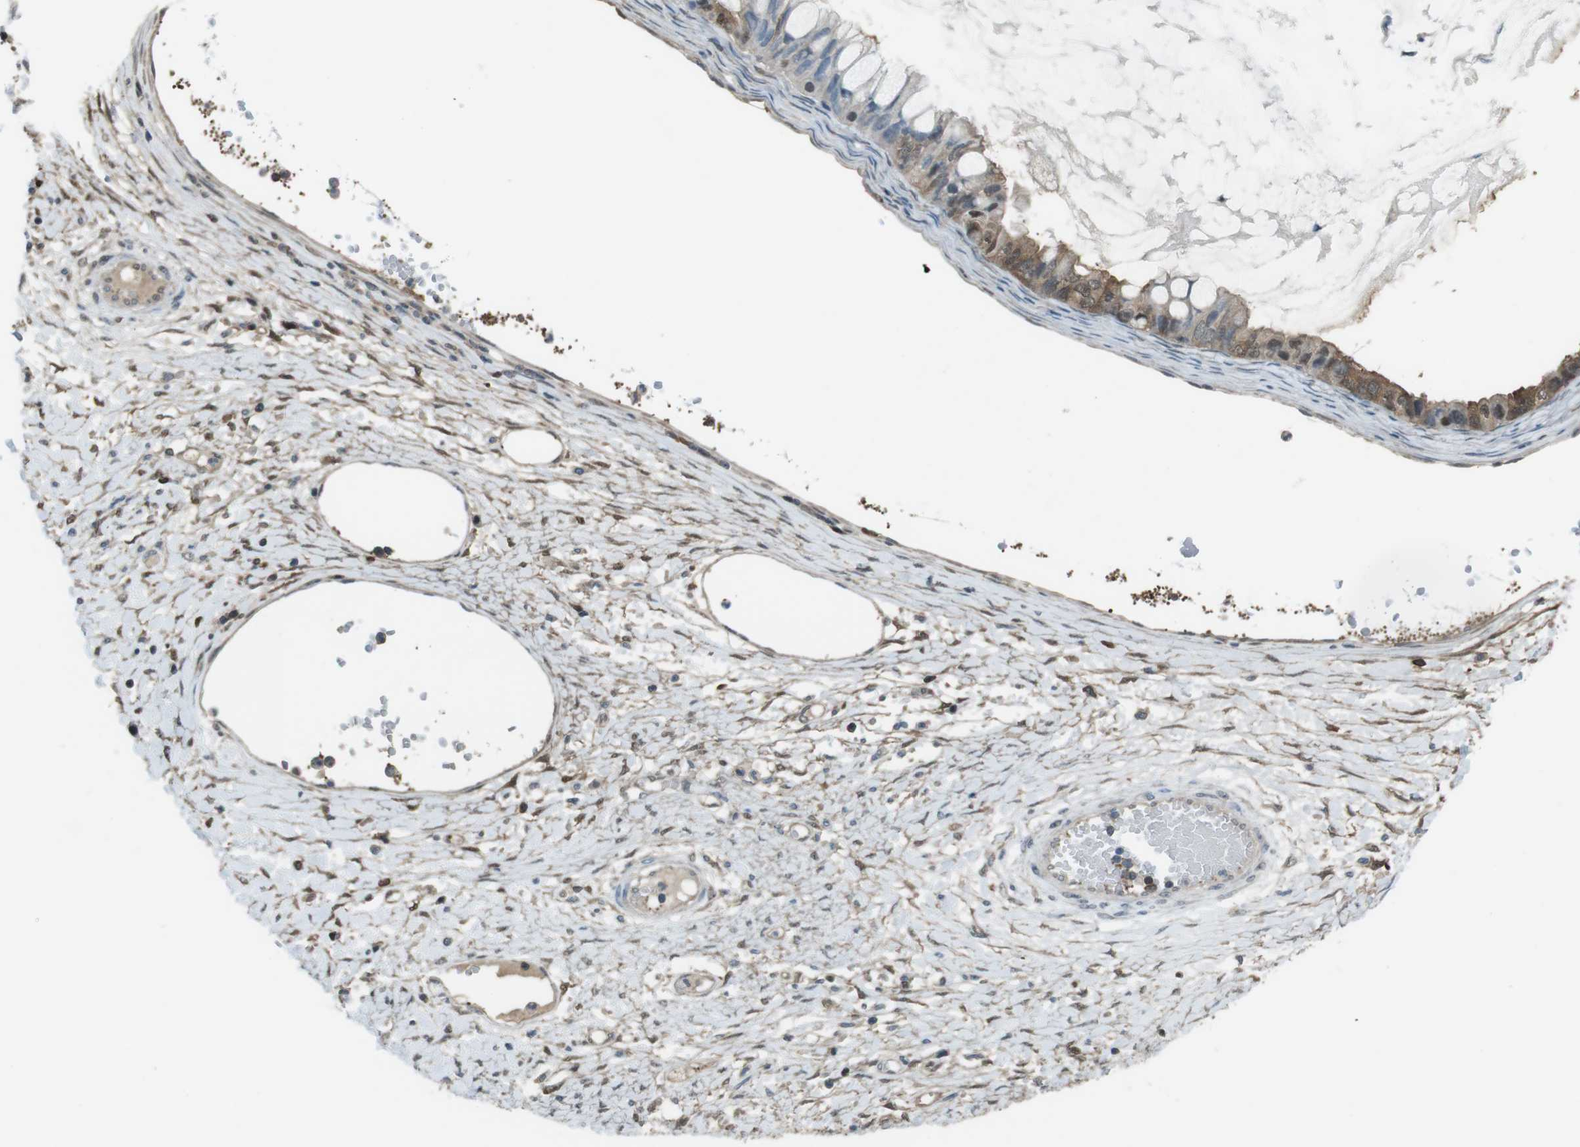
{"staining": {"intensity": "moderate", "quantity": "25%-75%", "location": "cytoplasmic/membranous,nuclear"}, "tissue": "ovarian cancer", "cell_type": "Tumor cells", "image_type": "cancer", "snomed": [{"axis": "morphology", "description": "Cystadenocarcinoma, mucinous, NOS"}, {"axis": "topography", "description": "Ovary"}], "caption": "Immunohistochemistry histopathology image of neoplastic tissue: human ovarian cancer (mucinous cystadenocarcinoma) stained using immunohistochemistry (IHC) demonstrates medium levels of moderate protein expression localized specifically in the cytoplasmic/membranous and nuclear of tumor cells, appearing as a cytoplasmic/membranous and nuclear brown color.", "gene": "TWSG1", "patient": {"sex": "female", "age": 80}}